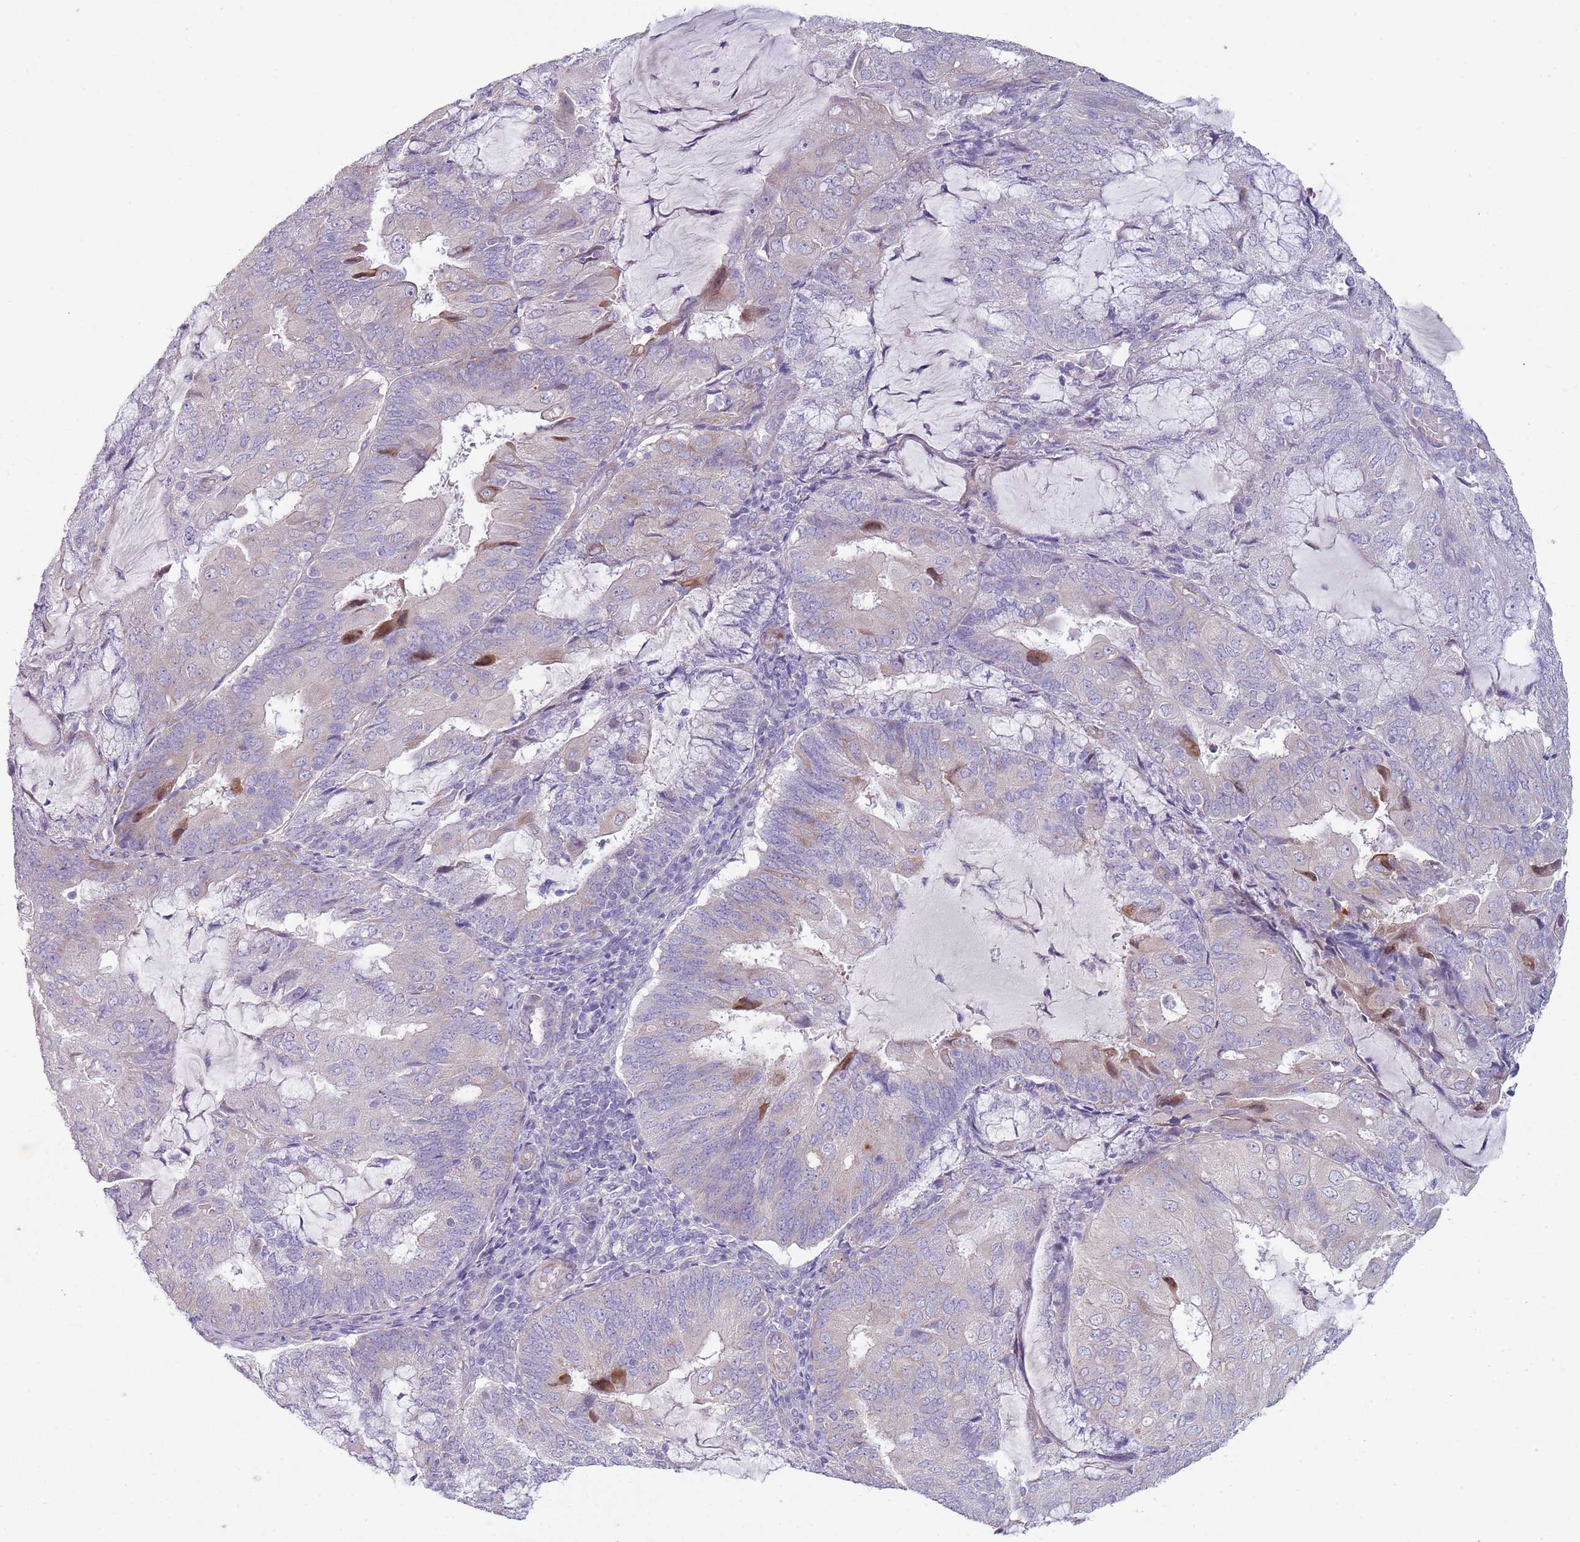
{"staining": {"intensity": "negative", "quantity": "none", "location": "none"}, "tissue": "endometrial cancer", "cell_type": "Tumor cells", "image_type": "cancer", "snomed": [{"axis": "morphology", "description": "Adenocarcinoma, NOS"}, {"axis": "topography", "description": "Endometrium"}], "caption": "Protein analysis of adenocarcinoma (endometrial) exhibits no significant staining in tumor cells.", "gene": "ZNF583", "patient": {"sex": "female", "age": 81}}